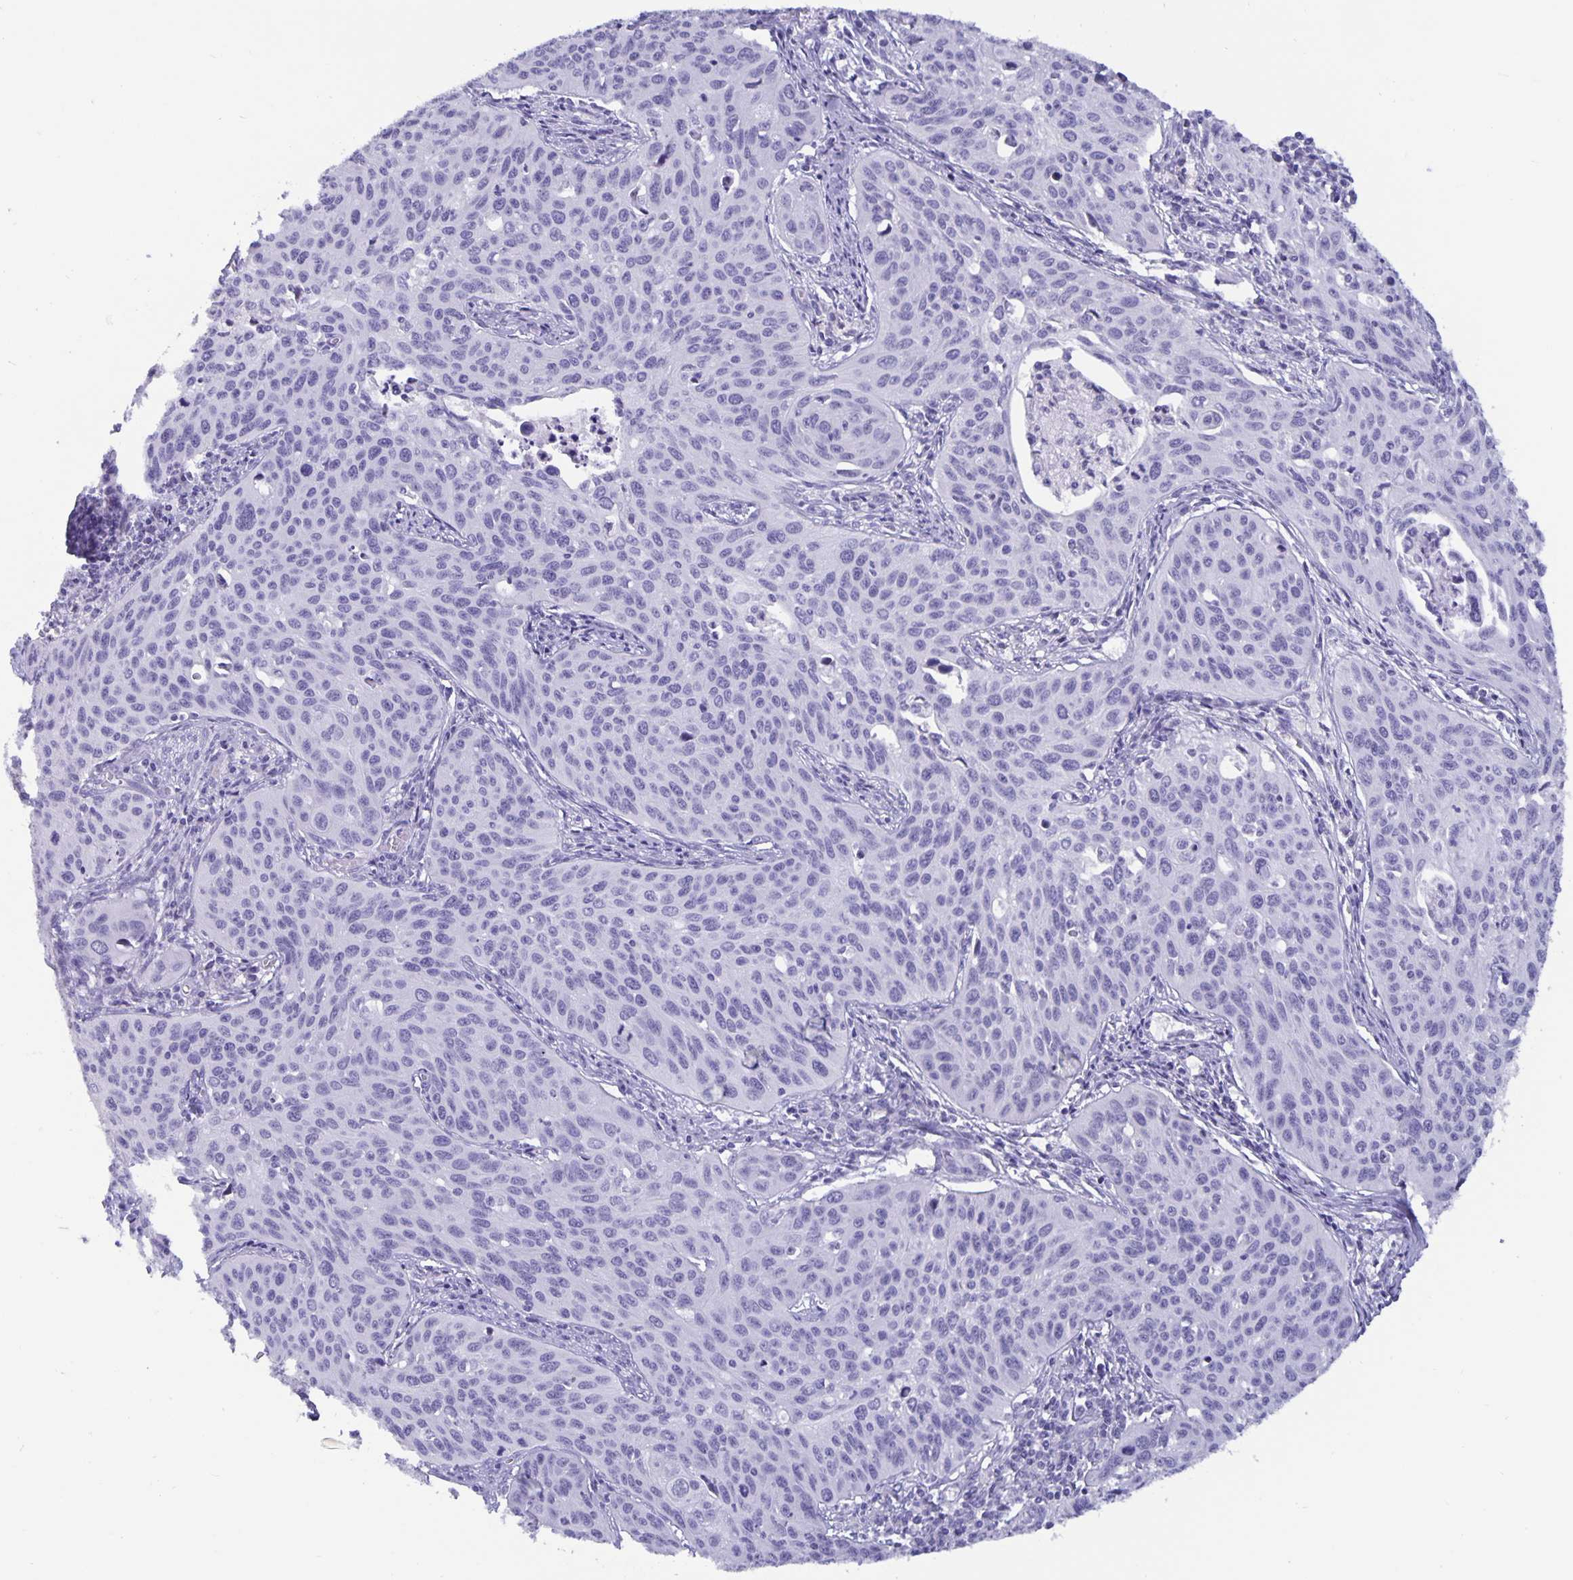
{"staining": {"intensity": "negative", "quantity": "none", "location": "none"}, "tissue": "cervical cancer", "cell_type": "Tumor cells", "image_type": "cancer", "snomed": [{"axis": "morphology", "description": "Squamous cell carcinoma, NOS"}, {"axis": "topography", "description": "Cervix"}], "caption": "A histopathology image of cervical cancer stained for a protein displays no brown staining in tumor cells.", "gene": "BPIFA3", "patient": {"sex": "female", "age": 31}}